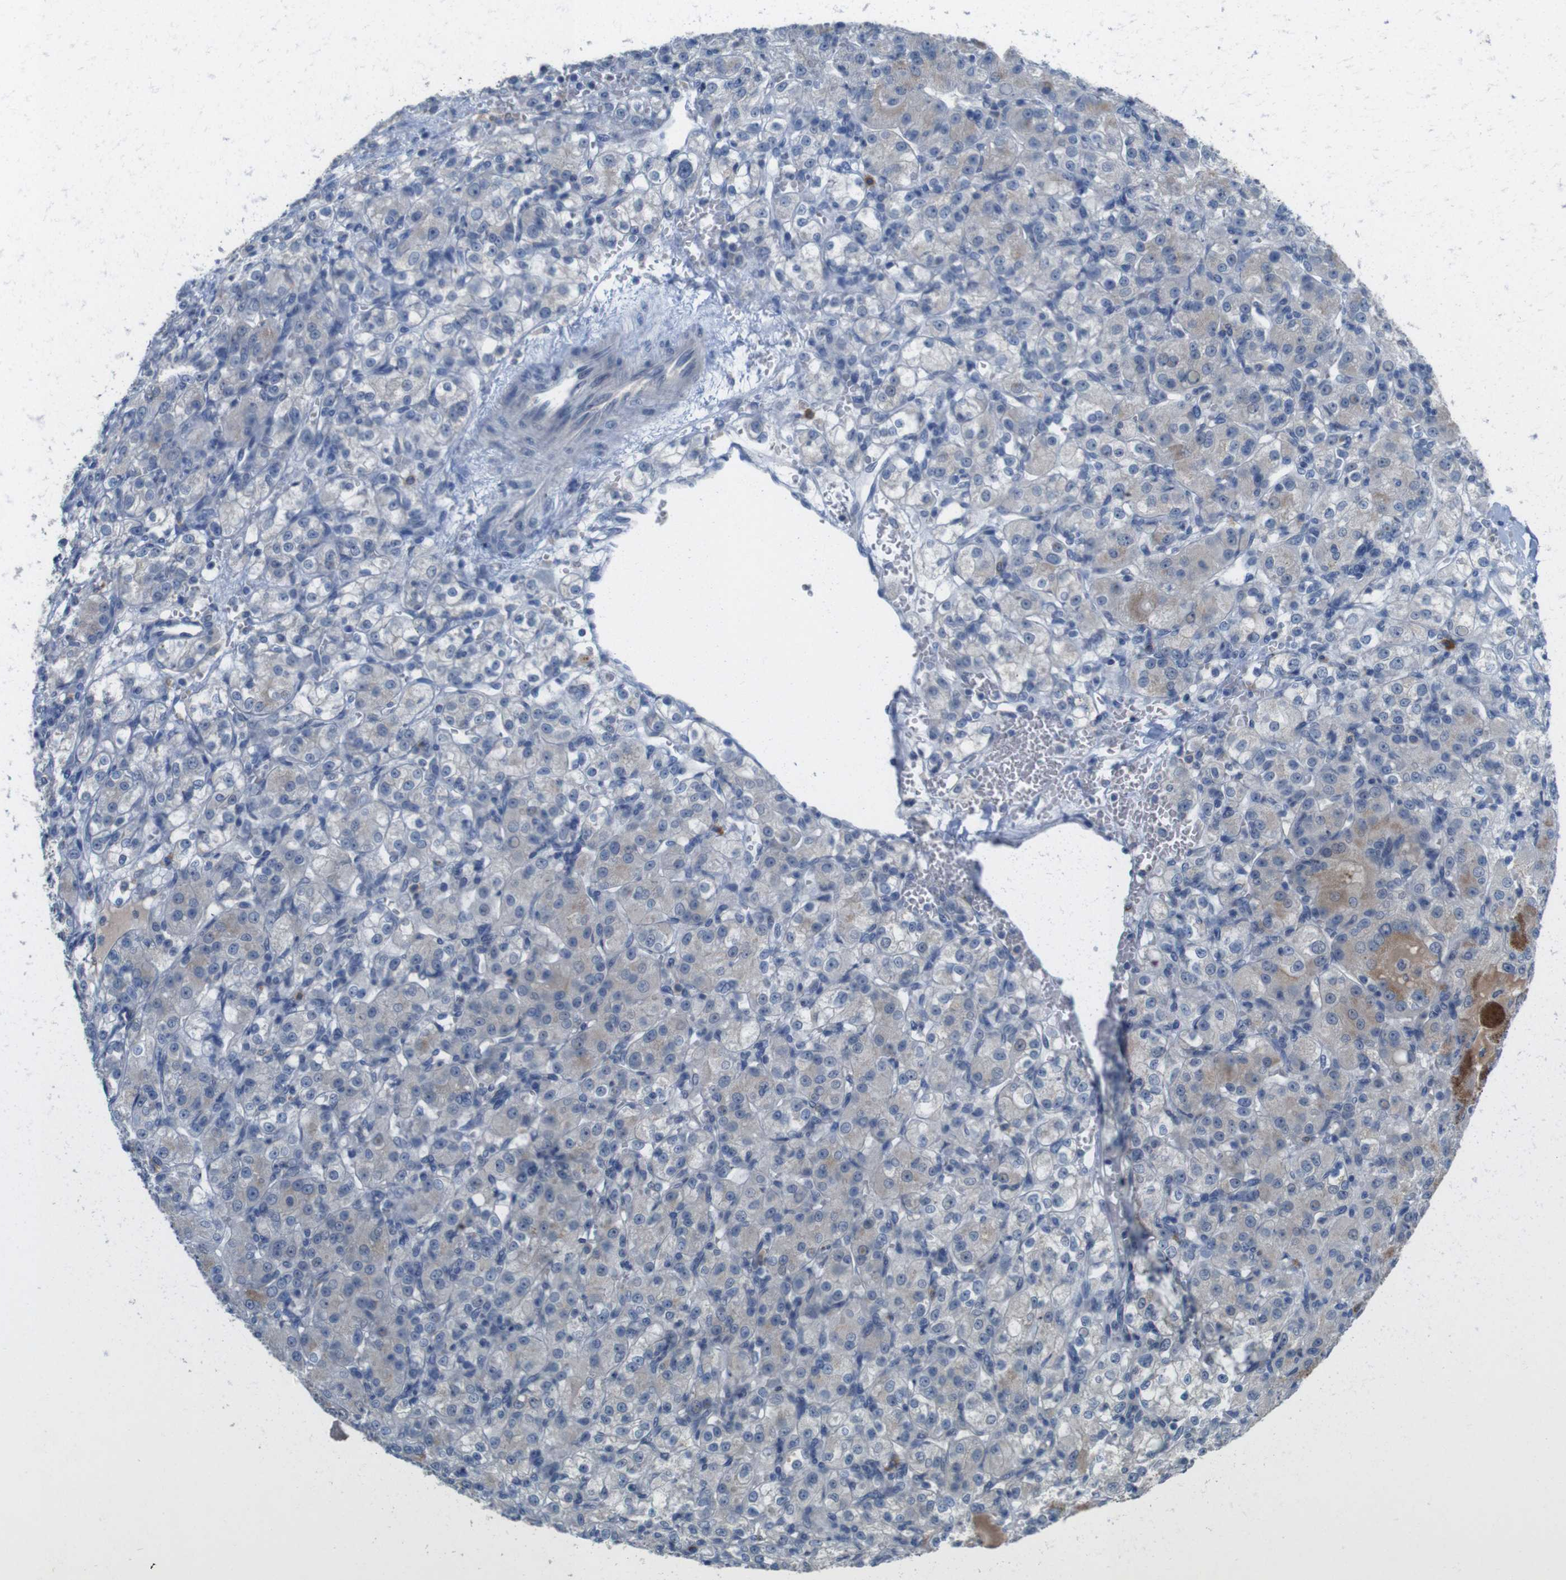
{"staining": {"intensity": "weak", "quantity": "<25%", "location": "cytoplasmic/membranous"}, "tissue": "renal cancer", "cell_type": "Tumor cells", "image_type": "cancer", "snomed": [{"axis": "morphology", "description": "Normal tissue, NOS"}, {"axis": "morphology", "description": "Adenocarcinoma, NOS"}, {"axis": "topography", "description": "Kidney"}], "caption": "This micrograph is of renal adenocarcinoma stained with immunohistochemistry (IHC) to label a protein in brown with the nuclei are counter-stained blue. There is no positivity in tumor cells.", "gene": "SLC2A8", "patient": {"sex": "male", "age": 61}}